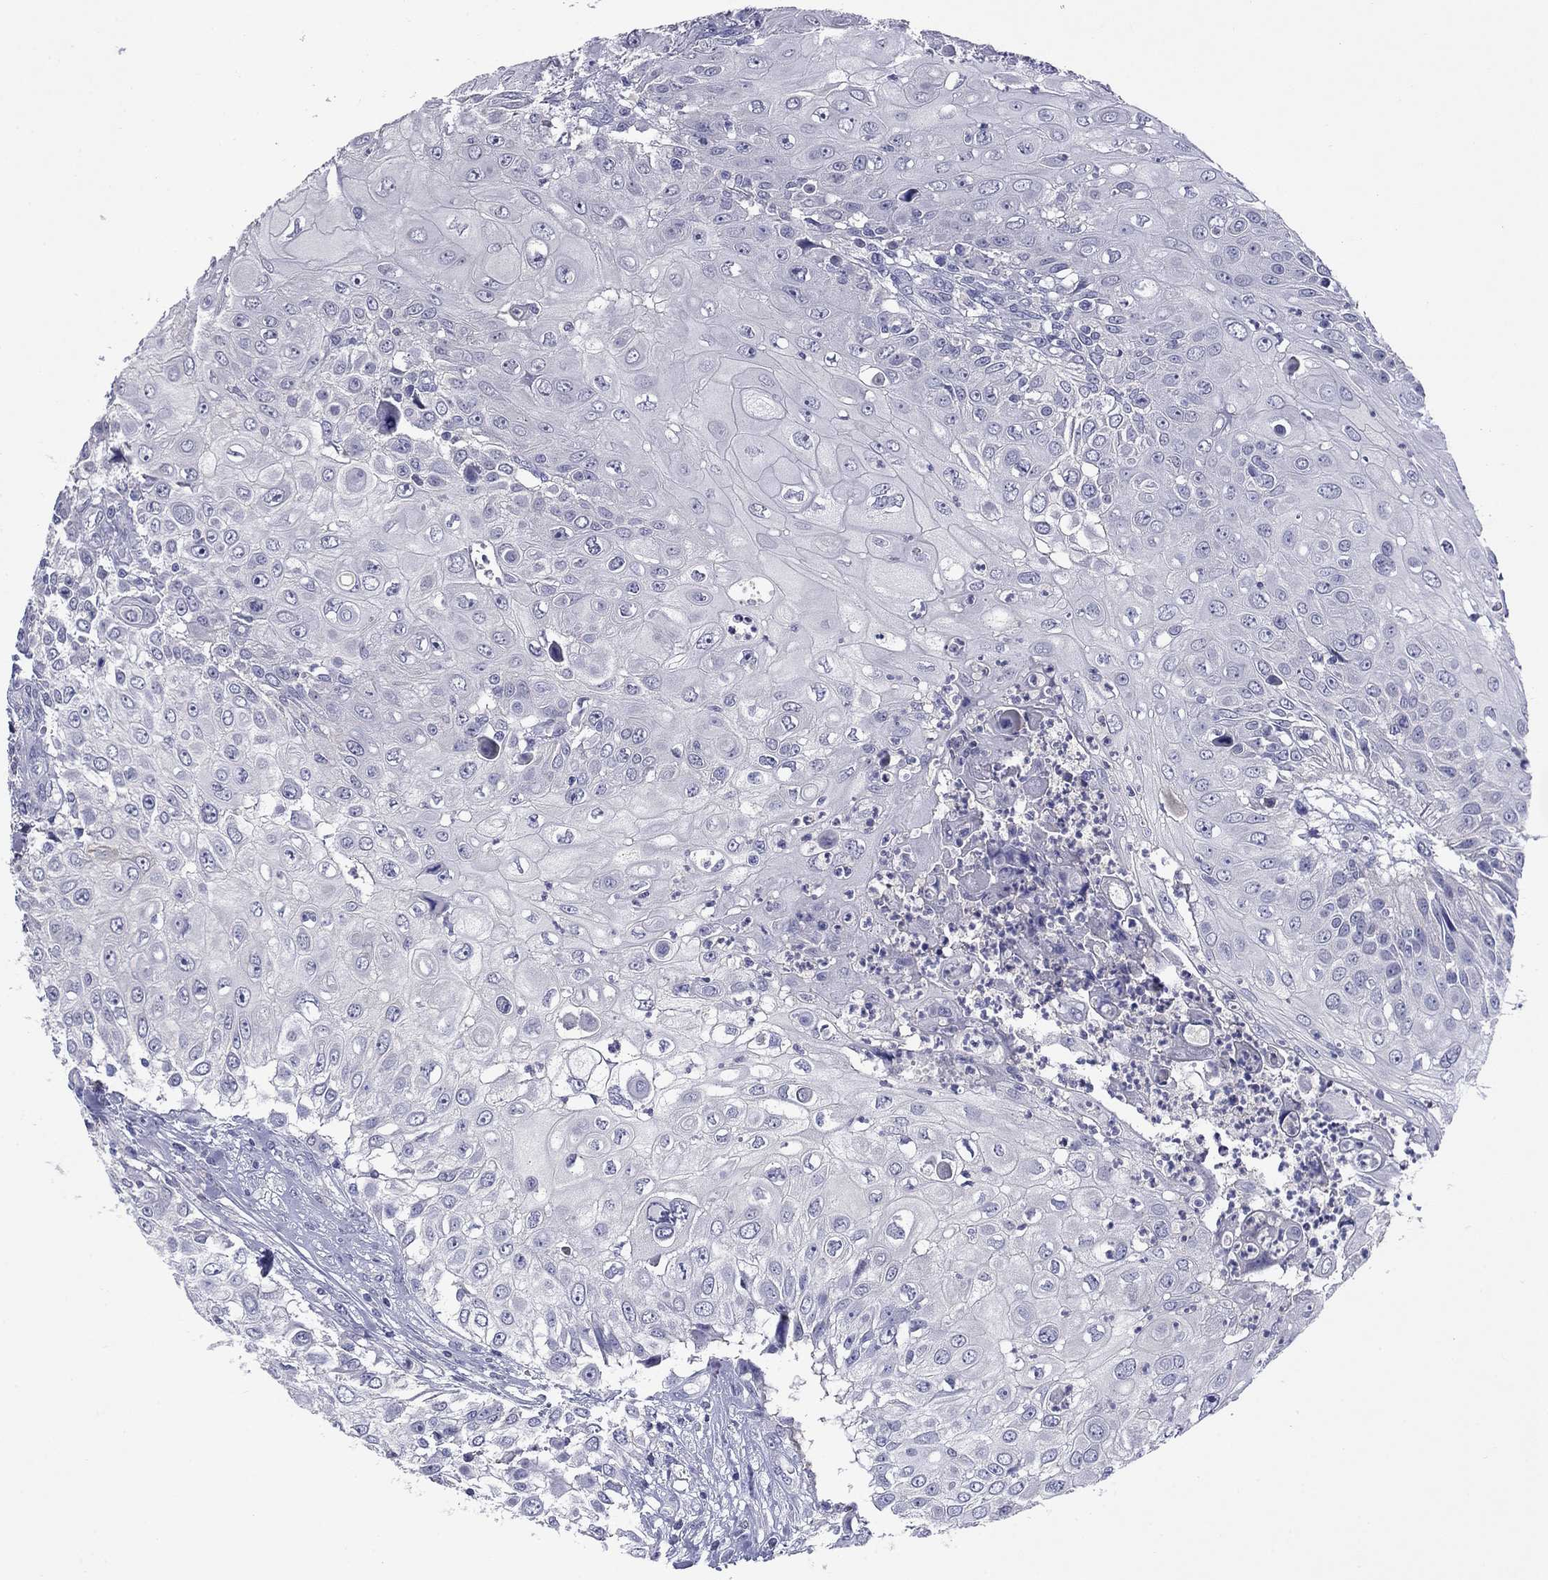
{"staining": {"intensity": "negative", "quantity": "none", "location": "none"}, "tissue": "urothelial cancer", "cell_type": "Tumor cells", "image_type": "cancer", "snomed": [{"axis": "morphology", "description": "Urothelial carcinoma, High grade"}, {"axis": "topography", "description": "Urinary bladder"}], "caption": "Immunohistochemical staining of human urothelial cancer demonstrates no significant positivity in tumor cells. Brightfield microscopy of IHC stained with DAB (3,3'-diaminobenzidine) (brown) and hematoxylin (blue), captured at high magnification.", "gene": "CFAP119", "patient": {"sex": "female", "age": 79}}